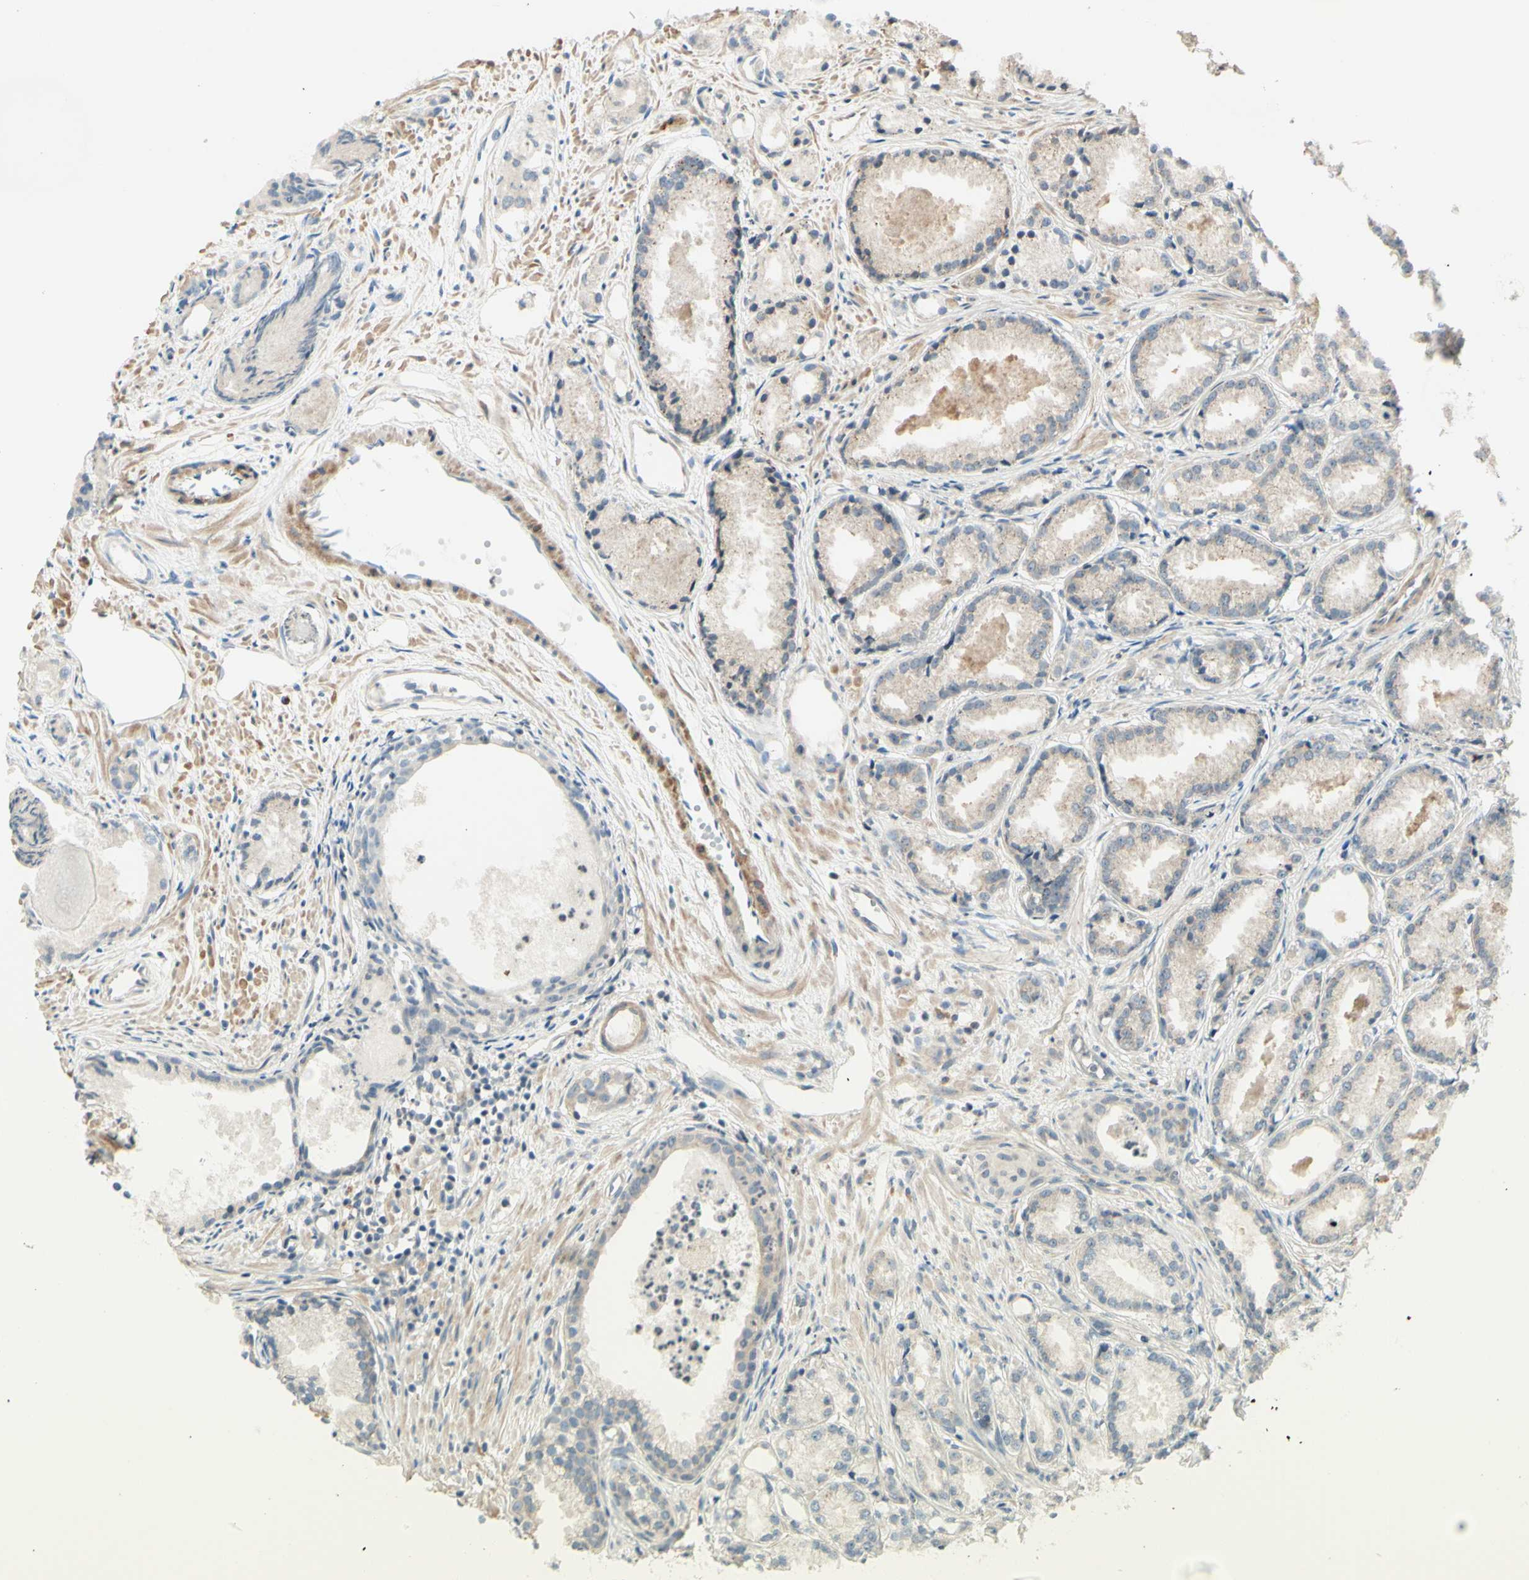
{"staining": {"intensity": "negative", "quantity": "none", "location": "none"}, "tissue": "prostate cancer", "cell_type": "Tumor cells", "image_type": "cancer", "snomed": [{"axis": "morphology", "description": "Adenocarcinoma, Low grade"}, {"axis": "topography", "description": "Prostate"}], "caption": "Photomicrograph shows no significant protein staining in tumor cells of prostate cancer.", "gene": "ZW10", "patient": {"sex": "male", "age": 72}}